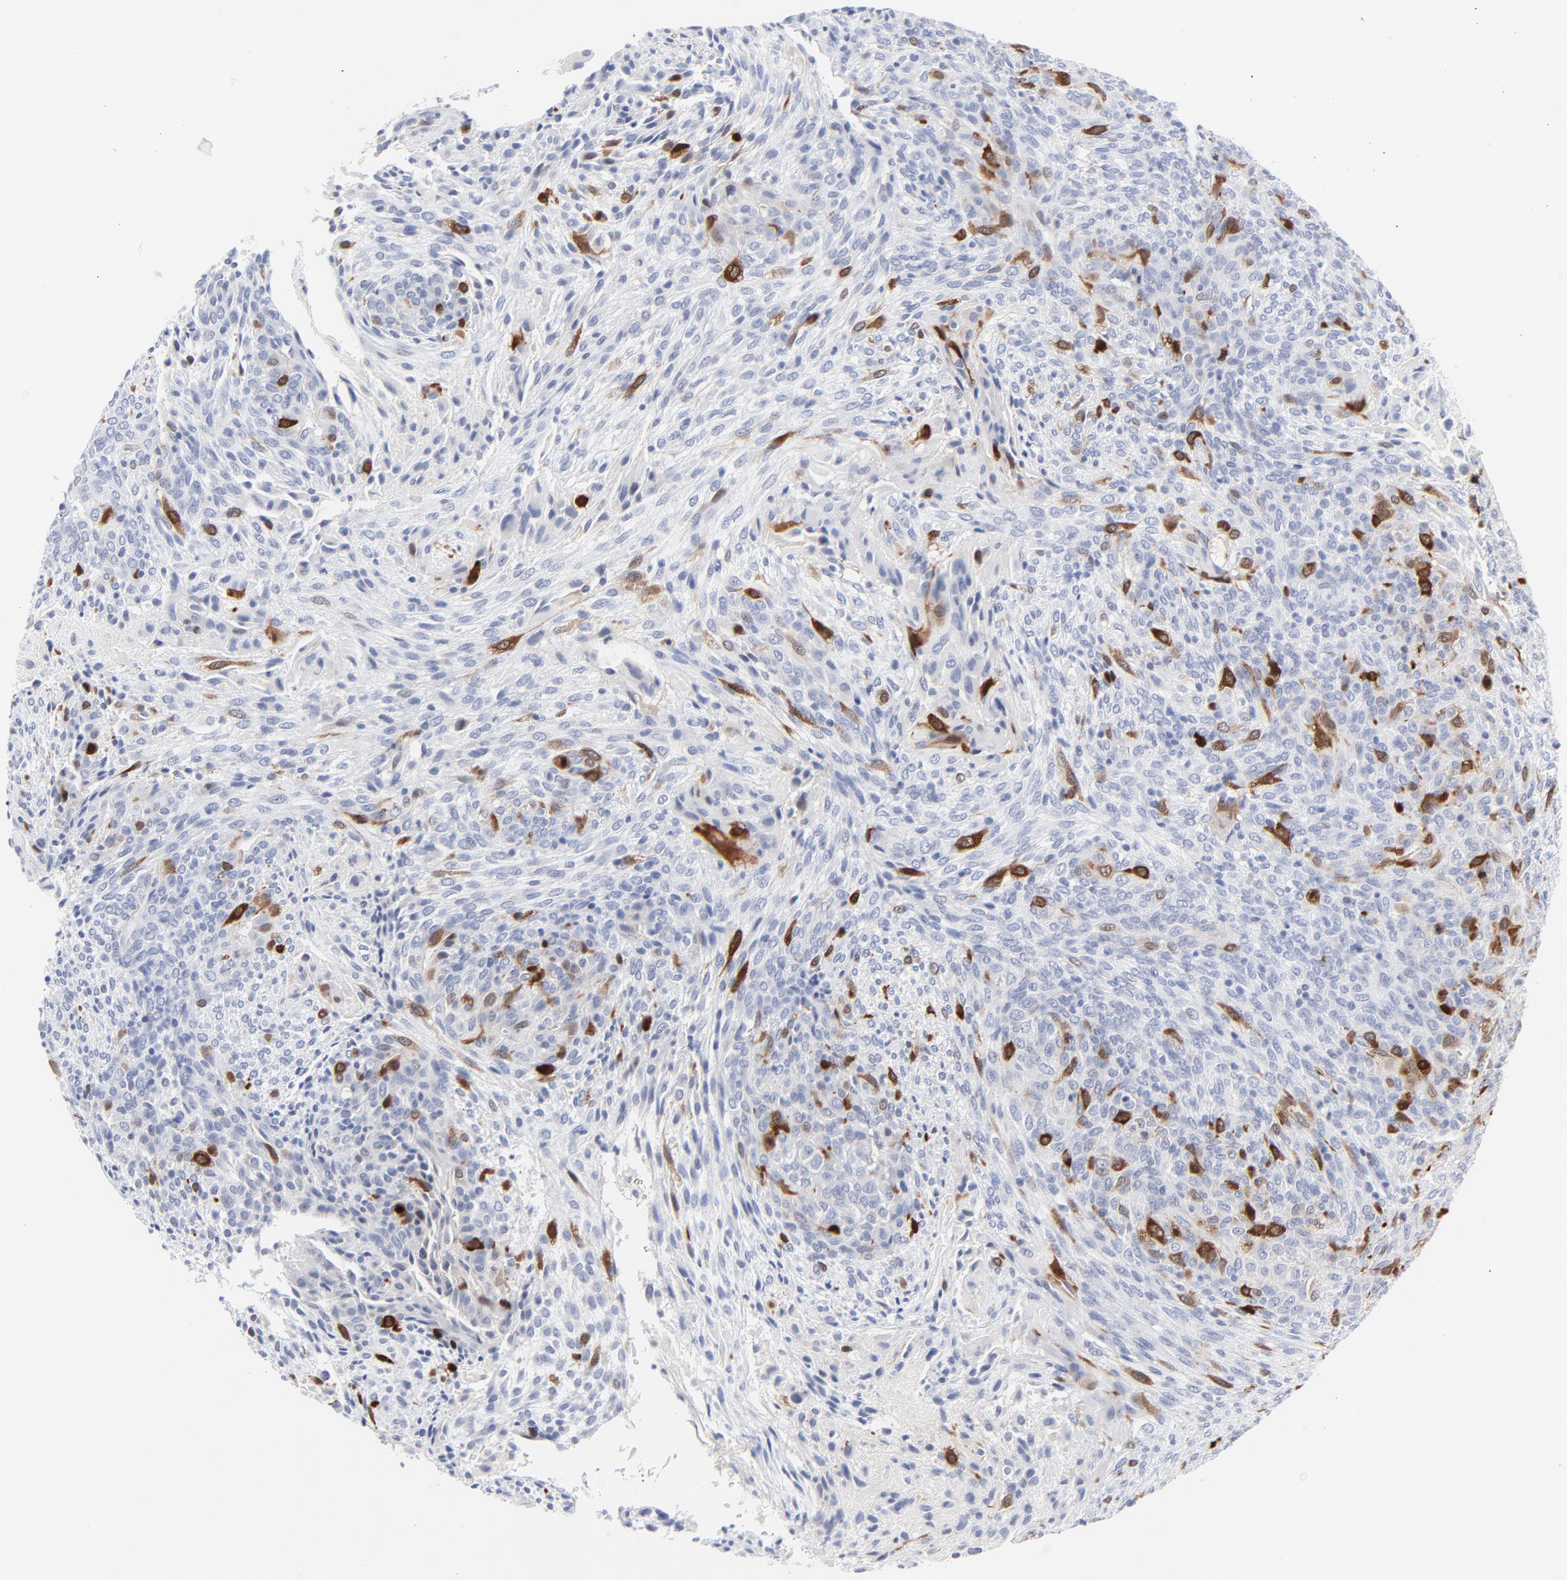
{"staining": {"intensity": "strong", "quantity": "<25%", "location": "cytoplasmic/membranous,nuclear"}, "tissue": "glioma", "cell_type": "Tumor cells", "image_type": "cancer", "snomed": [{"axis": "morphology", "description": "Glioma, malignant, High grade"}, {"axis": "topography", "description": "Cerebral cortex"}], "caption": "Immunohistochemistry (IHC) (DAB (3,3'-diaminobenzidine)) staining of glioma shows strong cytoplasmic/membranous and nuclear protein staining in approximately <25% of tumor cells.", "gene": "CDK1", "patient": {"sex": "female", "age": 55}}